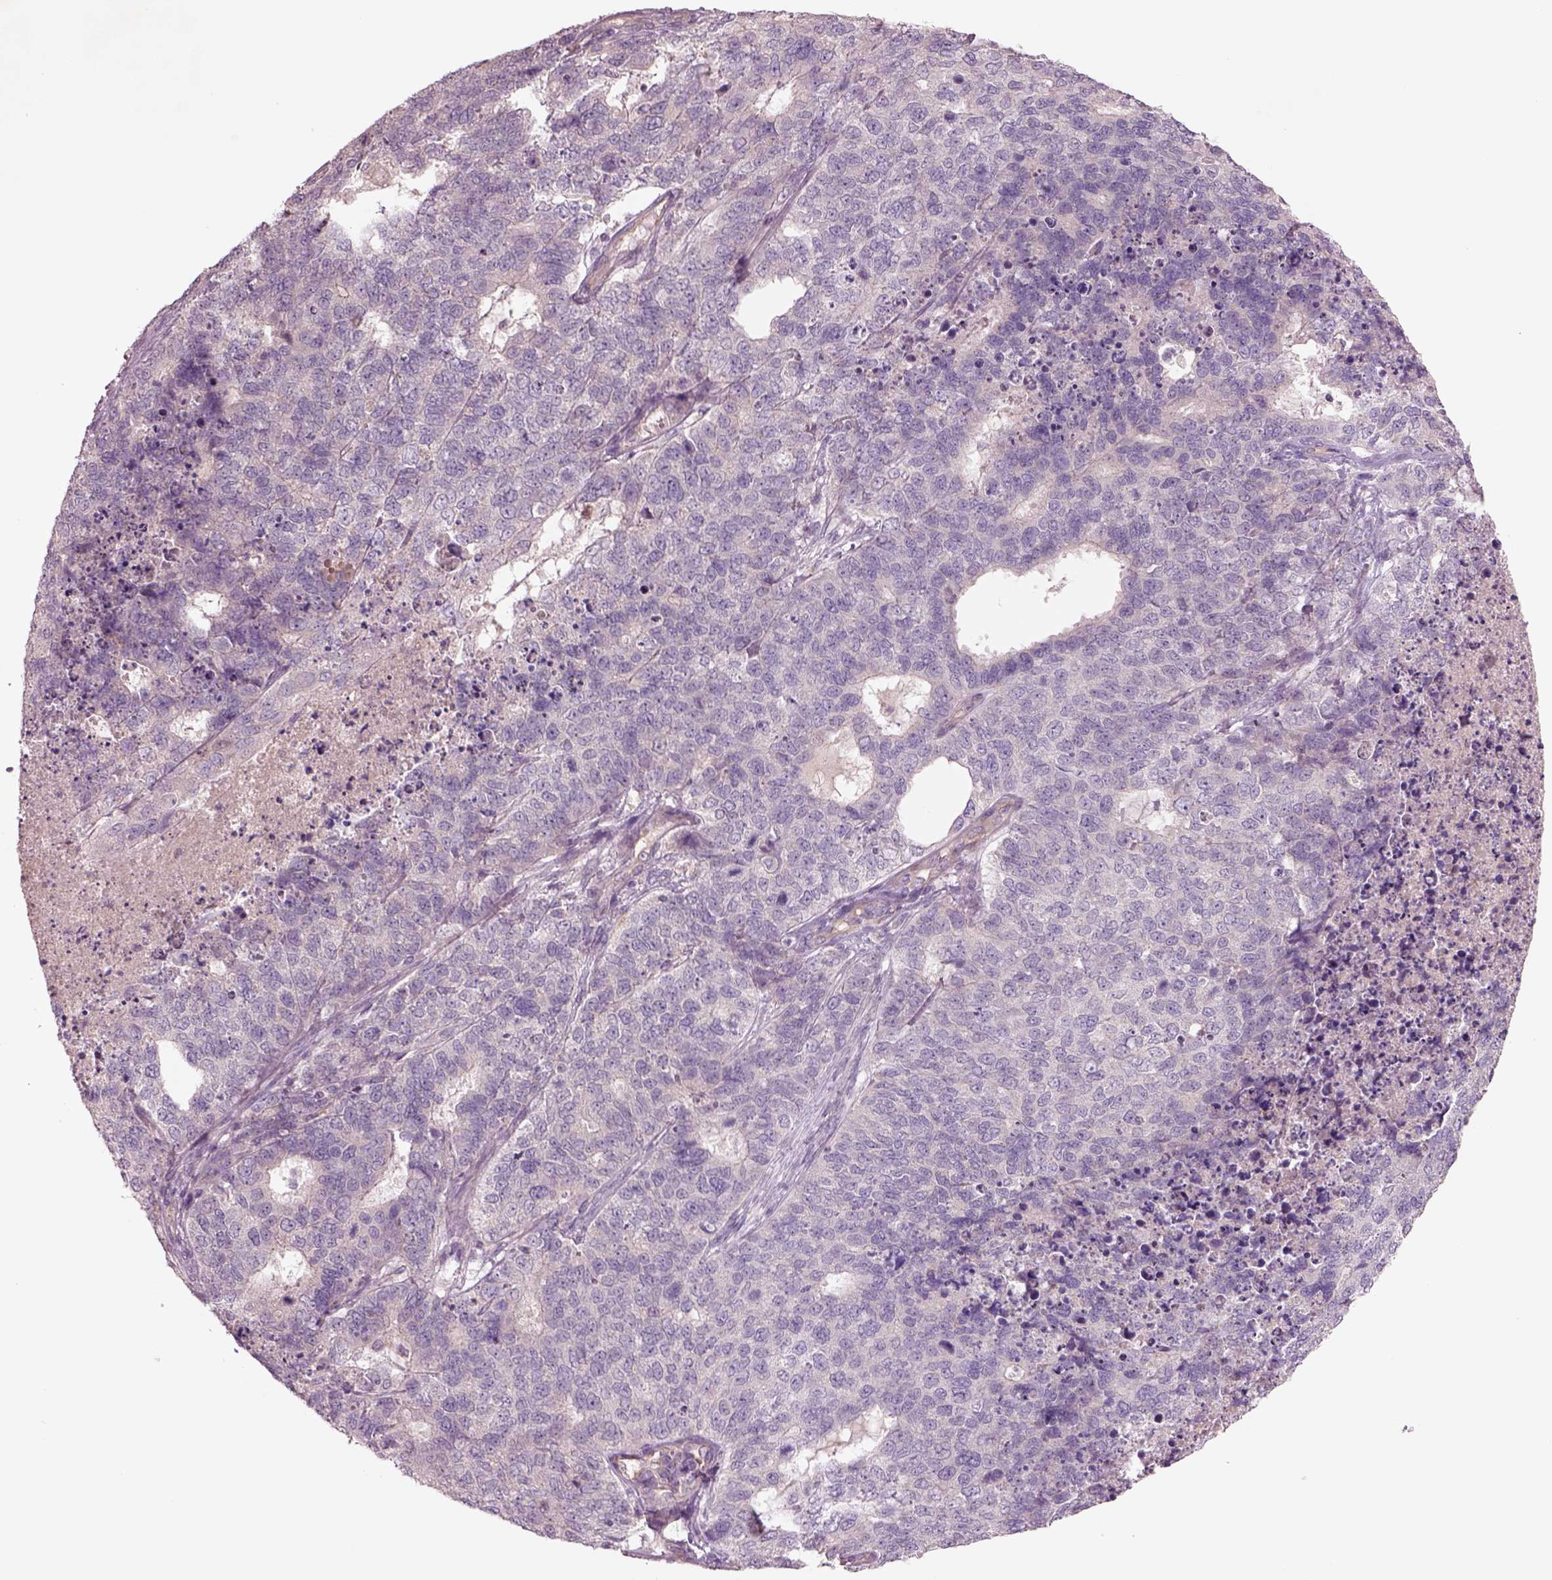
{"staining": {"intensity": "negative", "quantity": "none", "location": "none"}, "tissue": "cervical cancer", "cell_type": "Tumor cells", "image_type": "cancer", "snomed": [{"axis": "morphology", "description": "Squamous cell carcinoma, NOS"}, {"axis": "topography", "description": "Cervix"}], "caption": "IHC micrograph of cervical squamous cell carcinoma stained for a protein (brown), which displays no positivity in tumor cells.", "gene": "DUOXA2", "patient": {"sex": "female", "age": 63}}